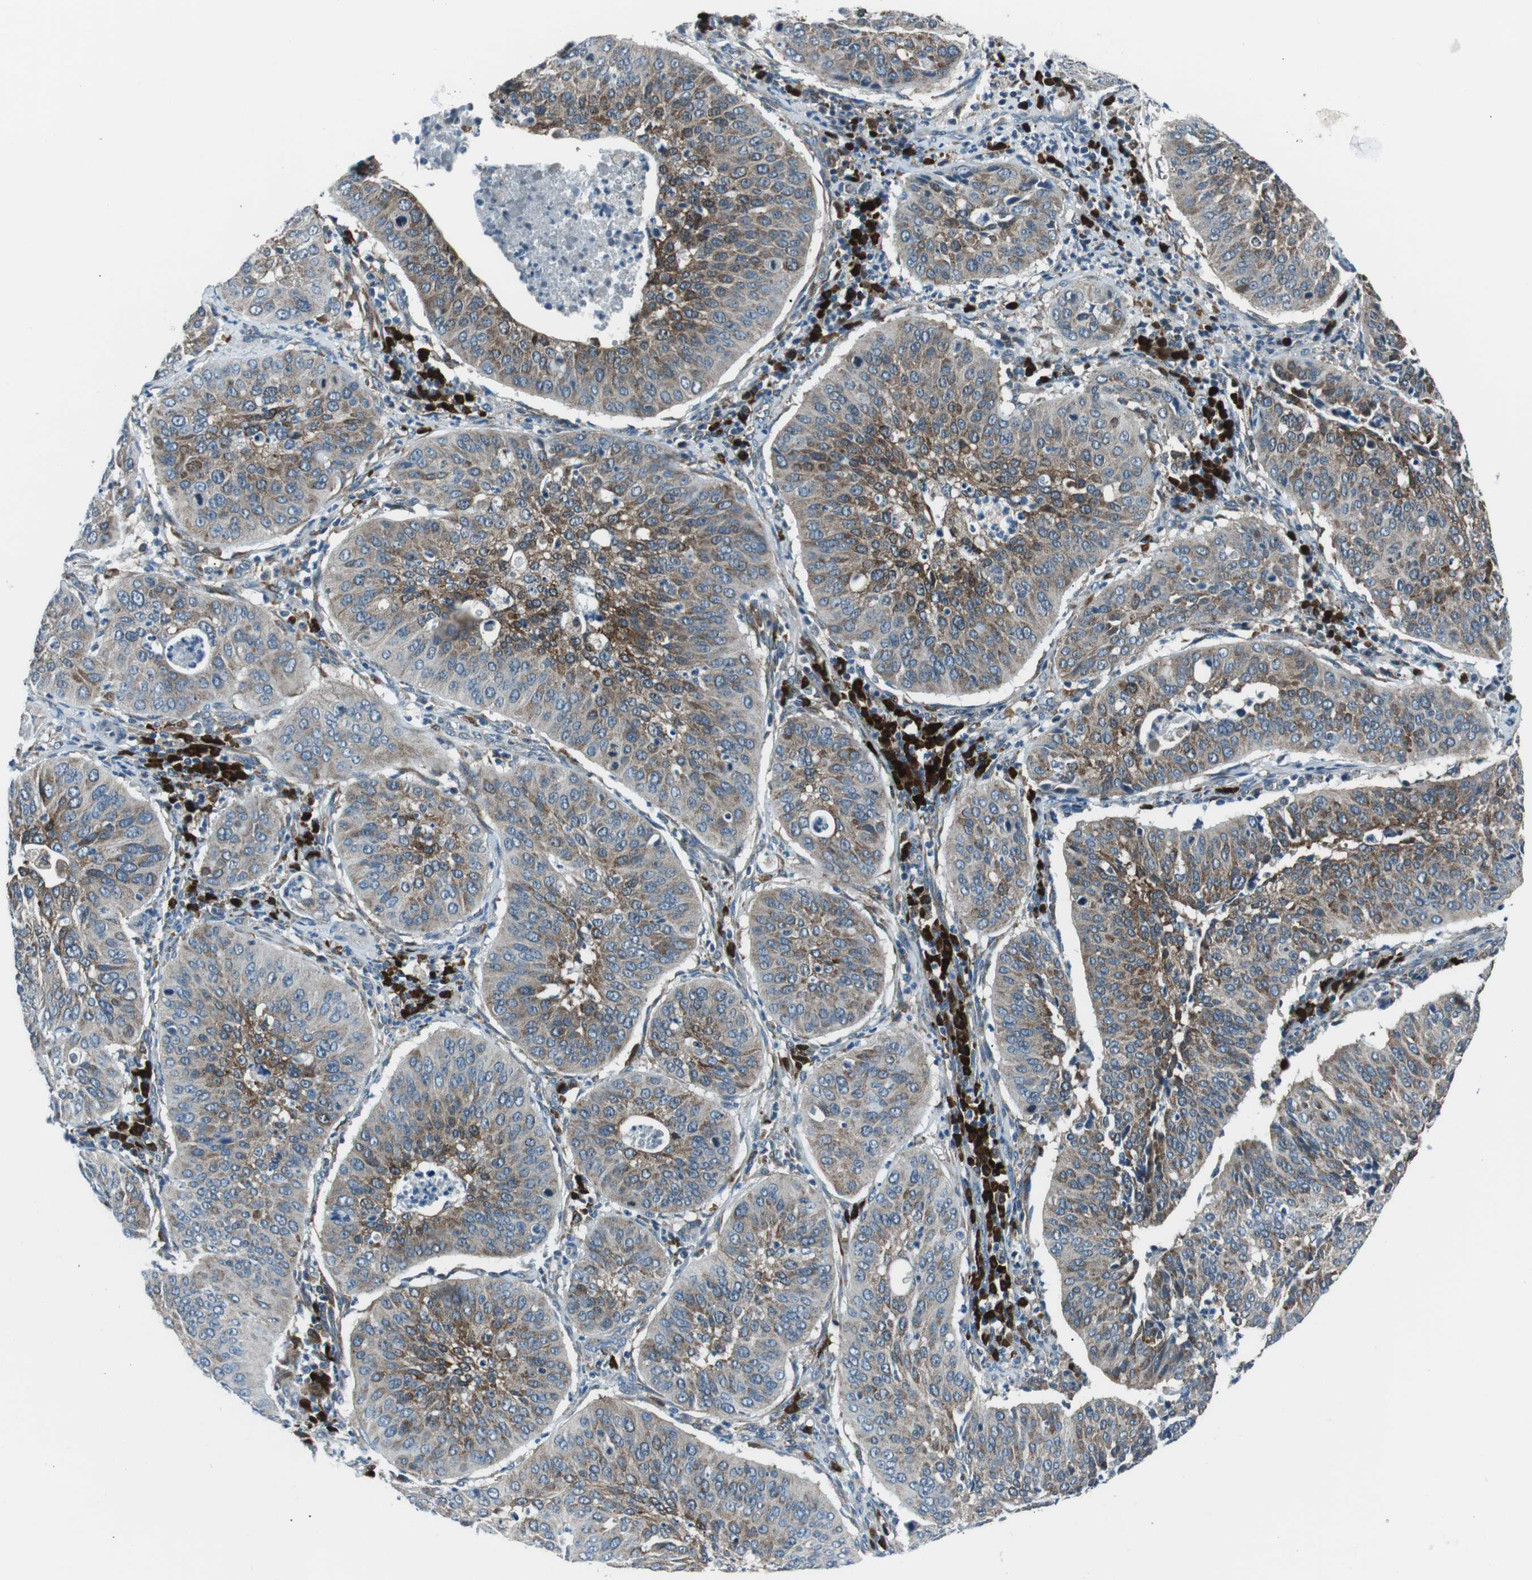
{"staining": {"intensity": "moderate", "quantity": "25%-75%", "location": "cytoplasmic/membranous"}, "tissue": "cervical cancer", "cell_type": "Tumor cells", "image_type": "cancer", "snomed": [{"axis": "morphology", "description": "Normal tissue, NOS"}, {"axis": "morphology", "description": "Squamous cell carcinoma, NOS"}, {"axis": "topography", "description": "Cervix"}], "caption": "Immunohistochemistry (DAB (3,3'-diaminobenzidine)) staining of human squamous cell carcinoma (cervical) displays moderate cytoplasmic/membranous protein expression in approximately 25%-75% of tumor cells.", "gene": "BLNK", "patient": {"sex": "female", "age": 39}}